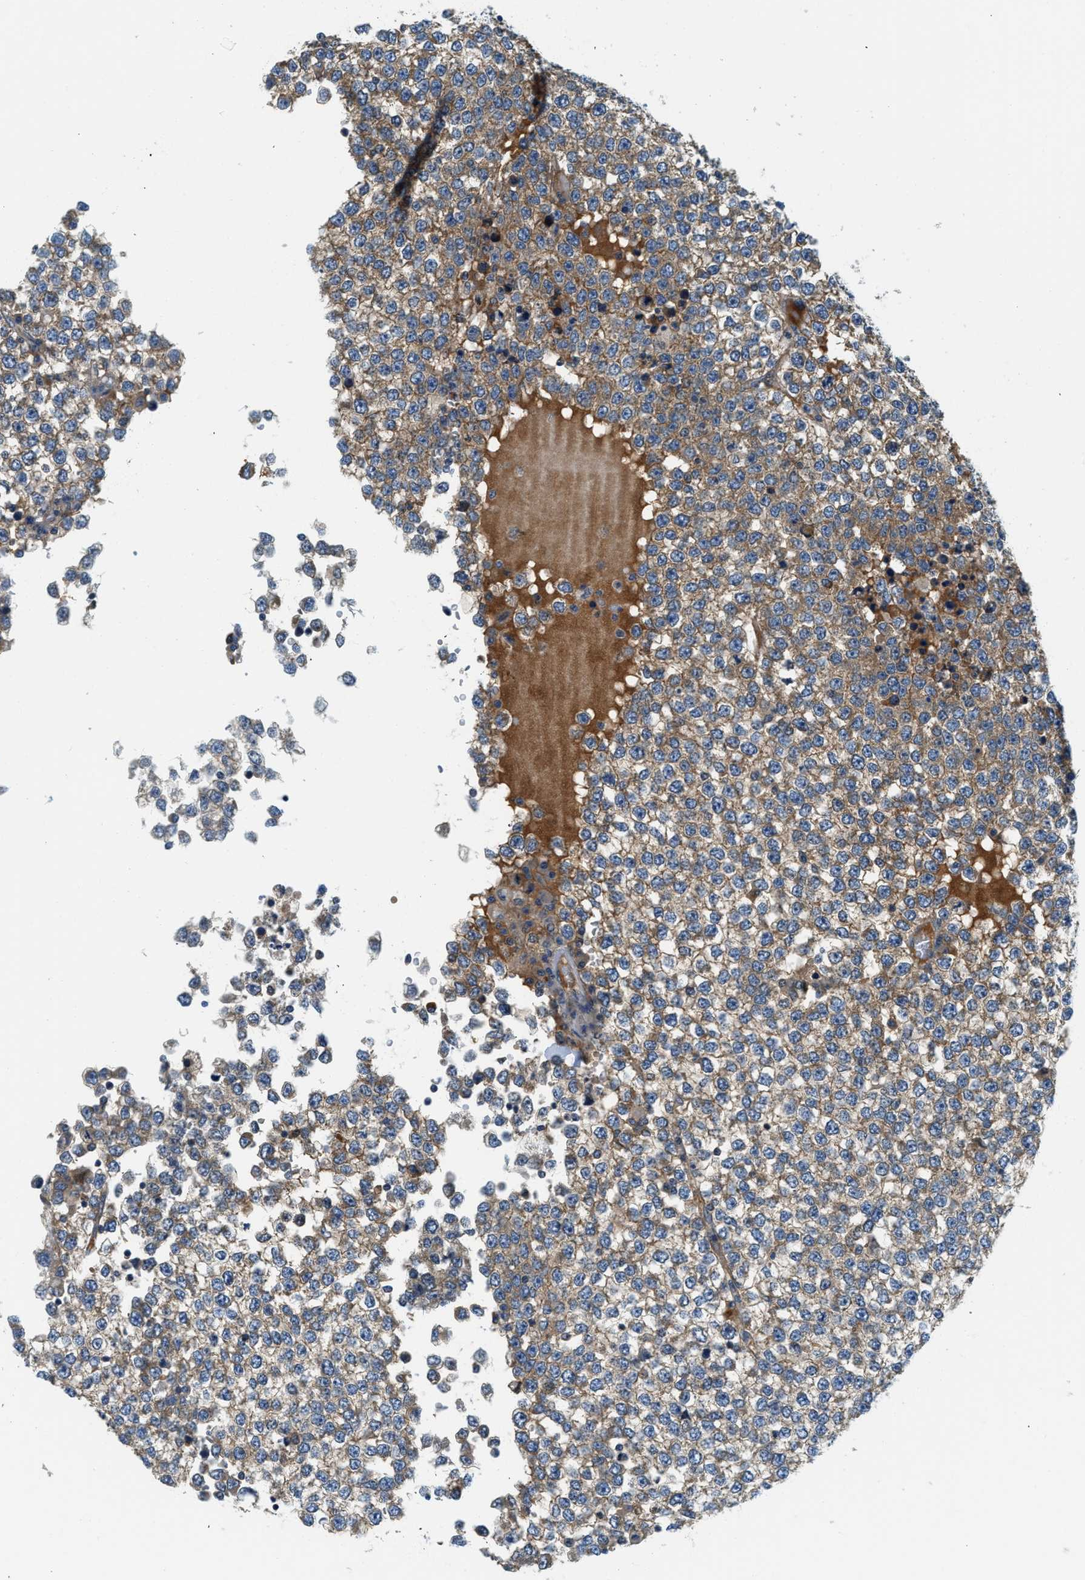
{"staining": {"intensity": "moderate", "quantity": ">75%", "location": "cytoplasmic/membranous"}, "tissue": "testis cancer", "cell_type": "Tumor cells", "image_type": "cancer", "snomed": [{"axis": "morphology", "description": "Seminoma, NOS"}, {"axis": "topography", "description": "Testis"}], "caption": "Protein staining of testis cancer tissue shows moderate cytoplasmic/membranous positivity in approximately >75% of tumor cells. The staining is performed using DAB (3,3'-diaminobenzidine) brown chromogen to label protein expression. The nuclei are counter-stained blue using hematoxylin.", "gene": "KCNK1", "patient": {"sex": "male", "age": 65}}